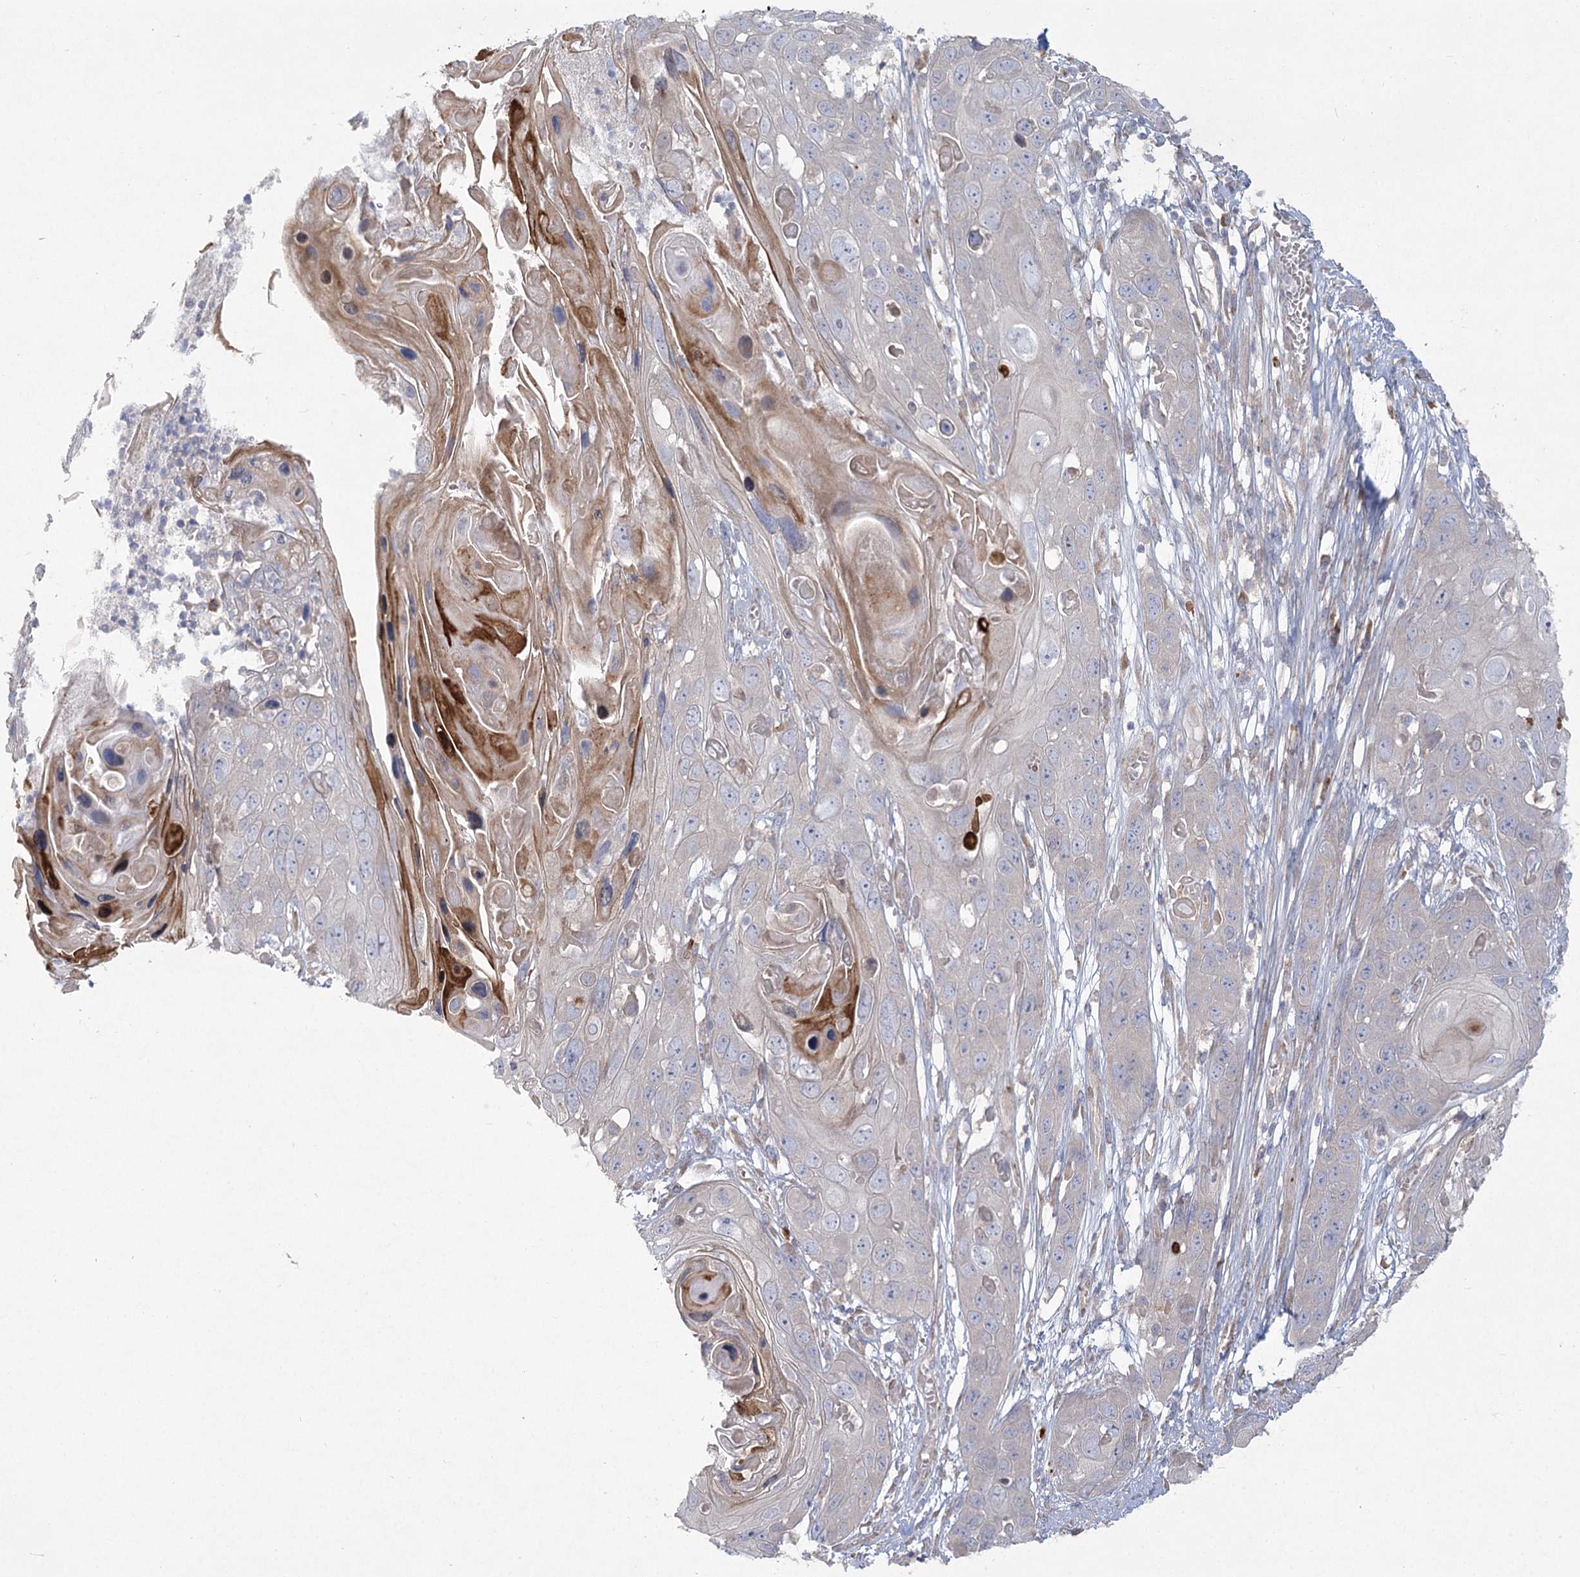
{"staining": {"intensity": "negative", "quantity": "none", "location": "none"}, "tissue": "skin cancer", "cell_type": "Tumor cells", "image_type": "cancer", "snomed": [{"axis": "morphology", "description": "Squamous cell carcinoma, NOS"}, {"axis": "topography", "description": "Skin"}], "caption": "The micrograph demonstrates no significant expression in tumor cells of squamous cell carcinoma (skin). (DAB (3,3'-diaminobenzidine) immunohistochemistry, high magnification).", "gene": "CAMTA1", "patient": {"sex": "male", "age": 55}}